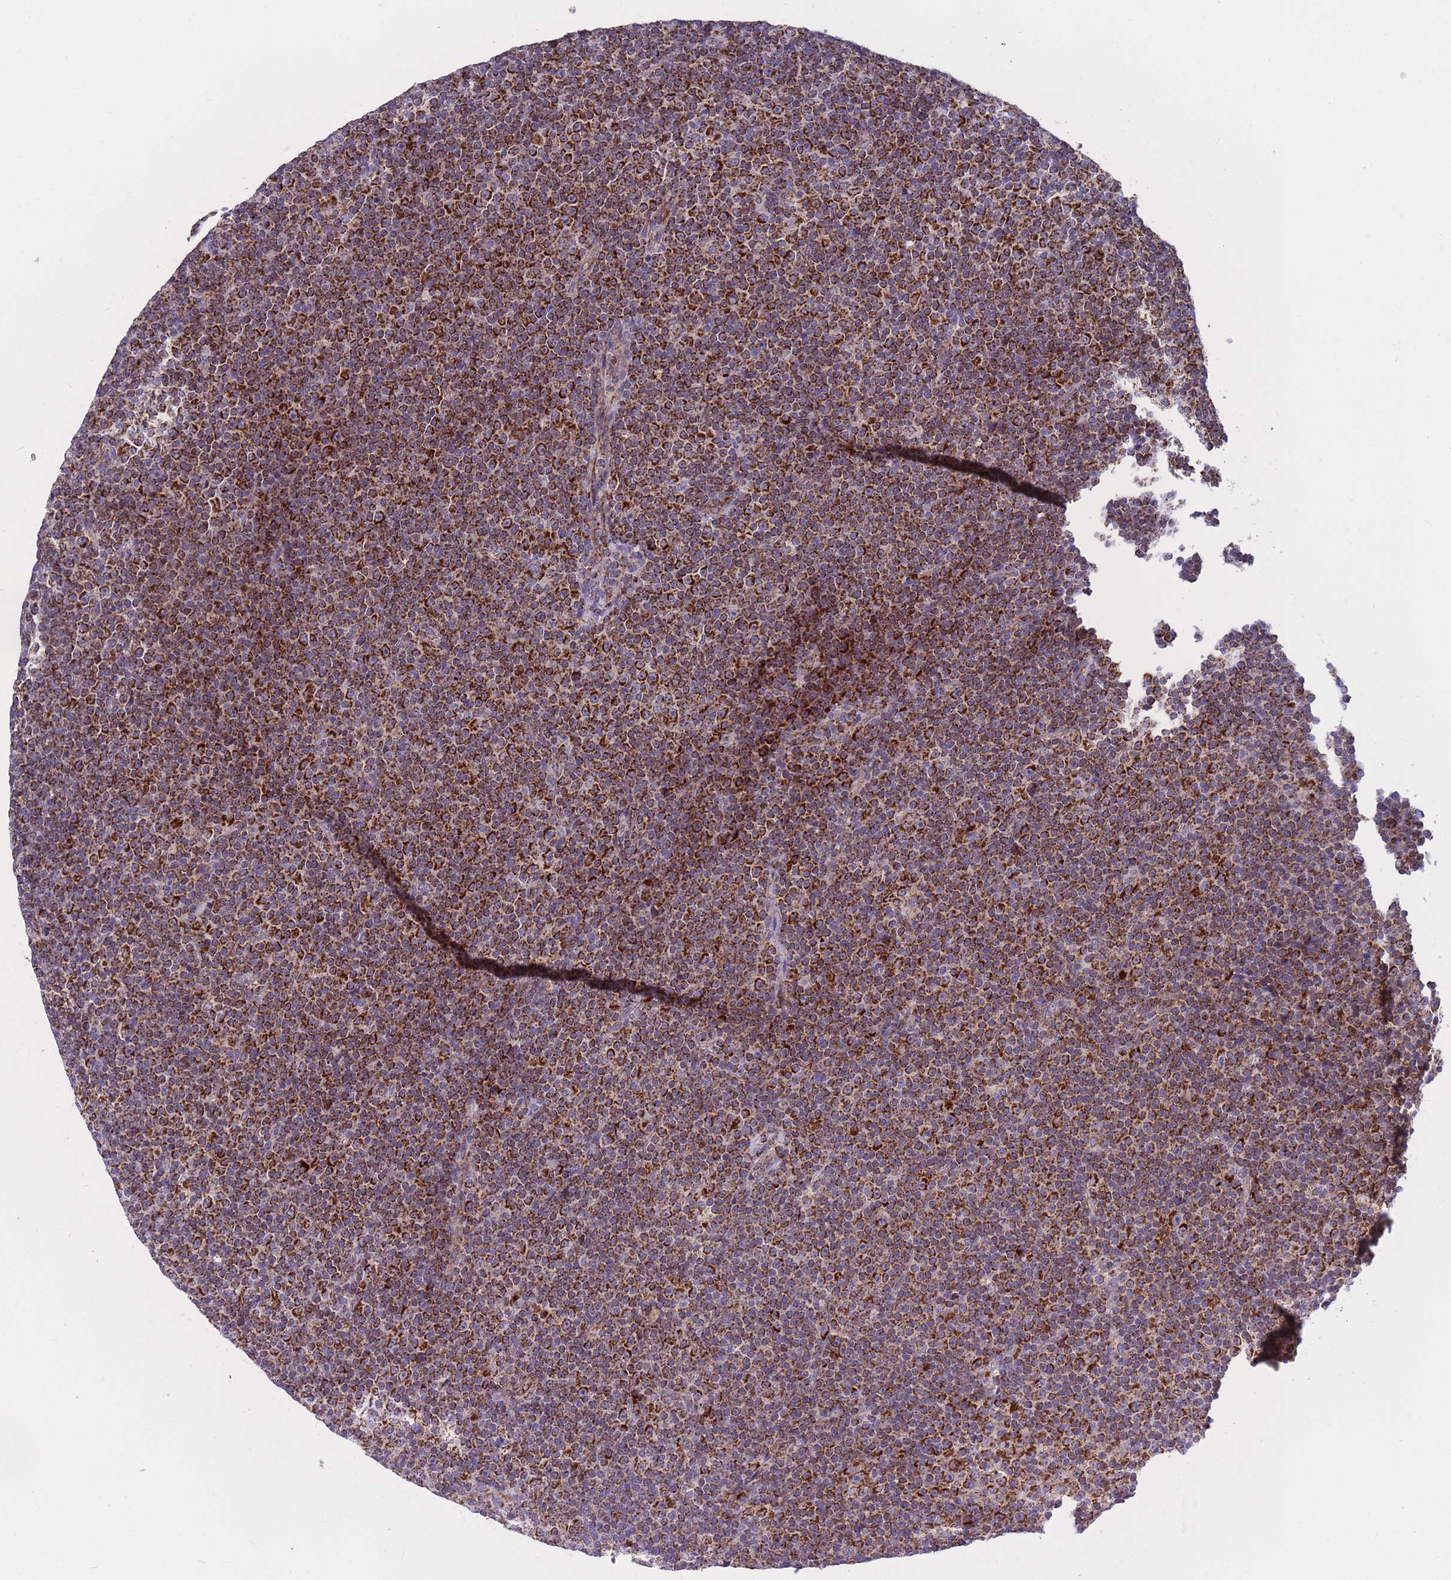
{"staining": {"intensity": "strong", "quantity": ">75%", "location": "cytoplasmic/membranous"}, "tissue": "lymphoma", "cell_type": "Tumor cells", "image_type": "cancer", "snomed": [{"axis": "morphology", "description": "Malignant lymphoma, non-Hodgkin's type, Low grade"}, {"axis": "topography", "description": "Lymph node"}], "caption": "Lymphoma stained with a protein marker demonstrates strong staining in tumor cells.", "gene": "MRPS11", "patient": {"sex": "female", "age": 67}}